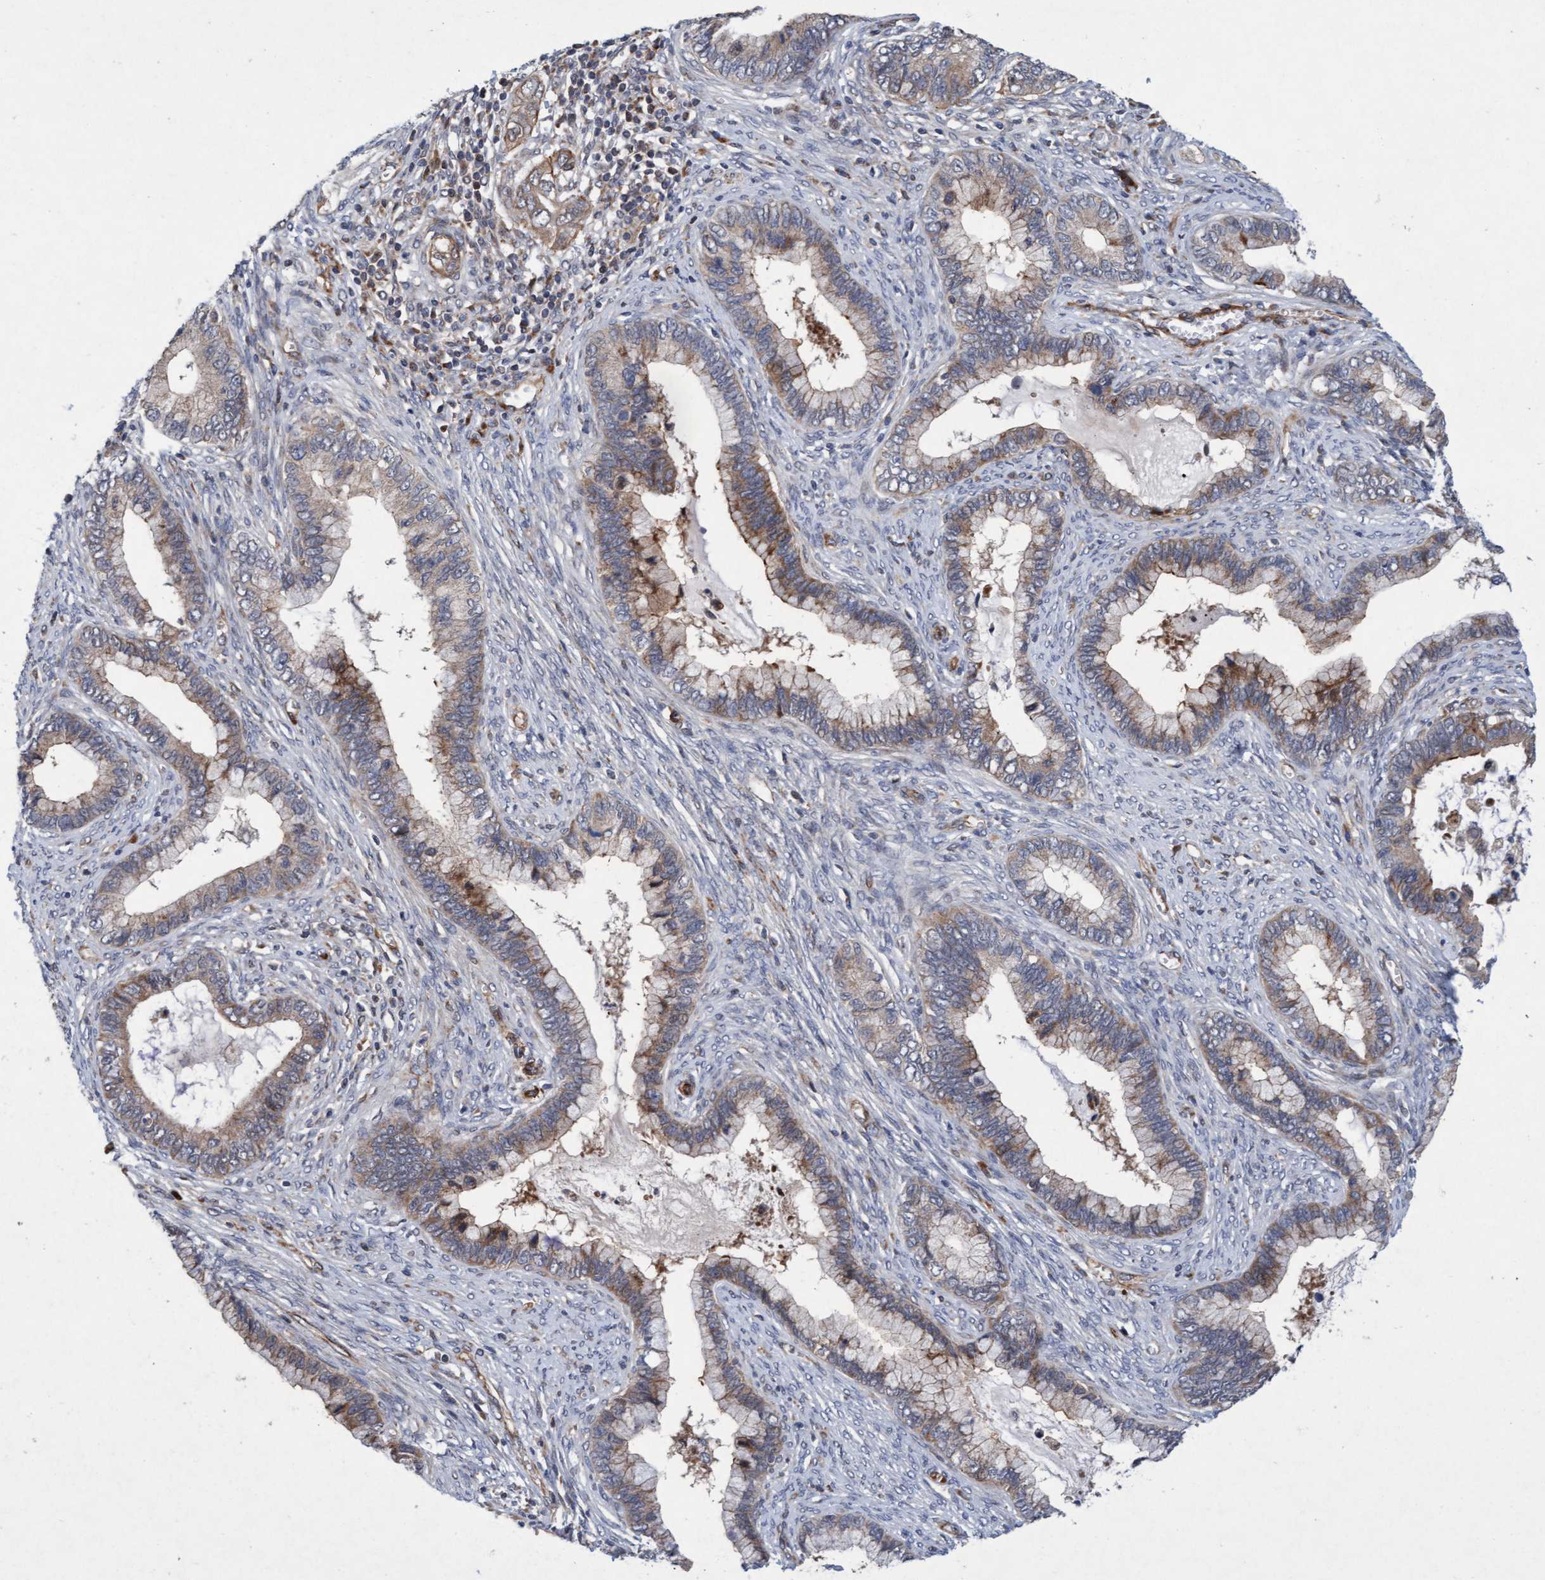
{"staining": {"intensity": "weak", "quantity": ">75%", "location": "cytoplasmic/membranous"}, "tissue": "cervical cancer", "cell_type": "Tumor cells", "image_type": "cancer", "snomed": [{"axis": "morphology", "description": "Adenocarcinoma, NOS"}, {"axis": "topography", "description": "Cervix"}], "caption": "The histopathology image displays staining of adenocarcinoma (cervical), revealing weak cytoplasmic/membranous protein staining (brown color) within tumor cells.", "gene": "TMEM70", "patient": {"sex": "female", "age": 44}}